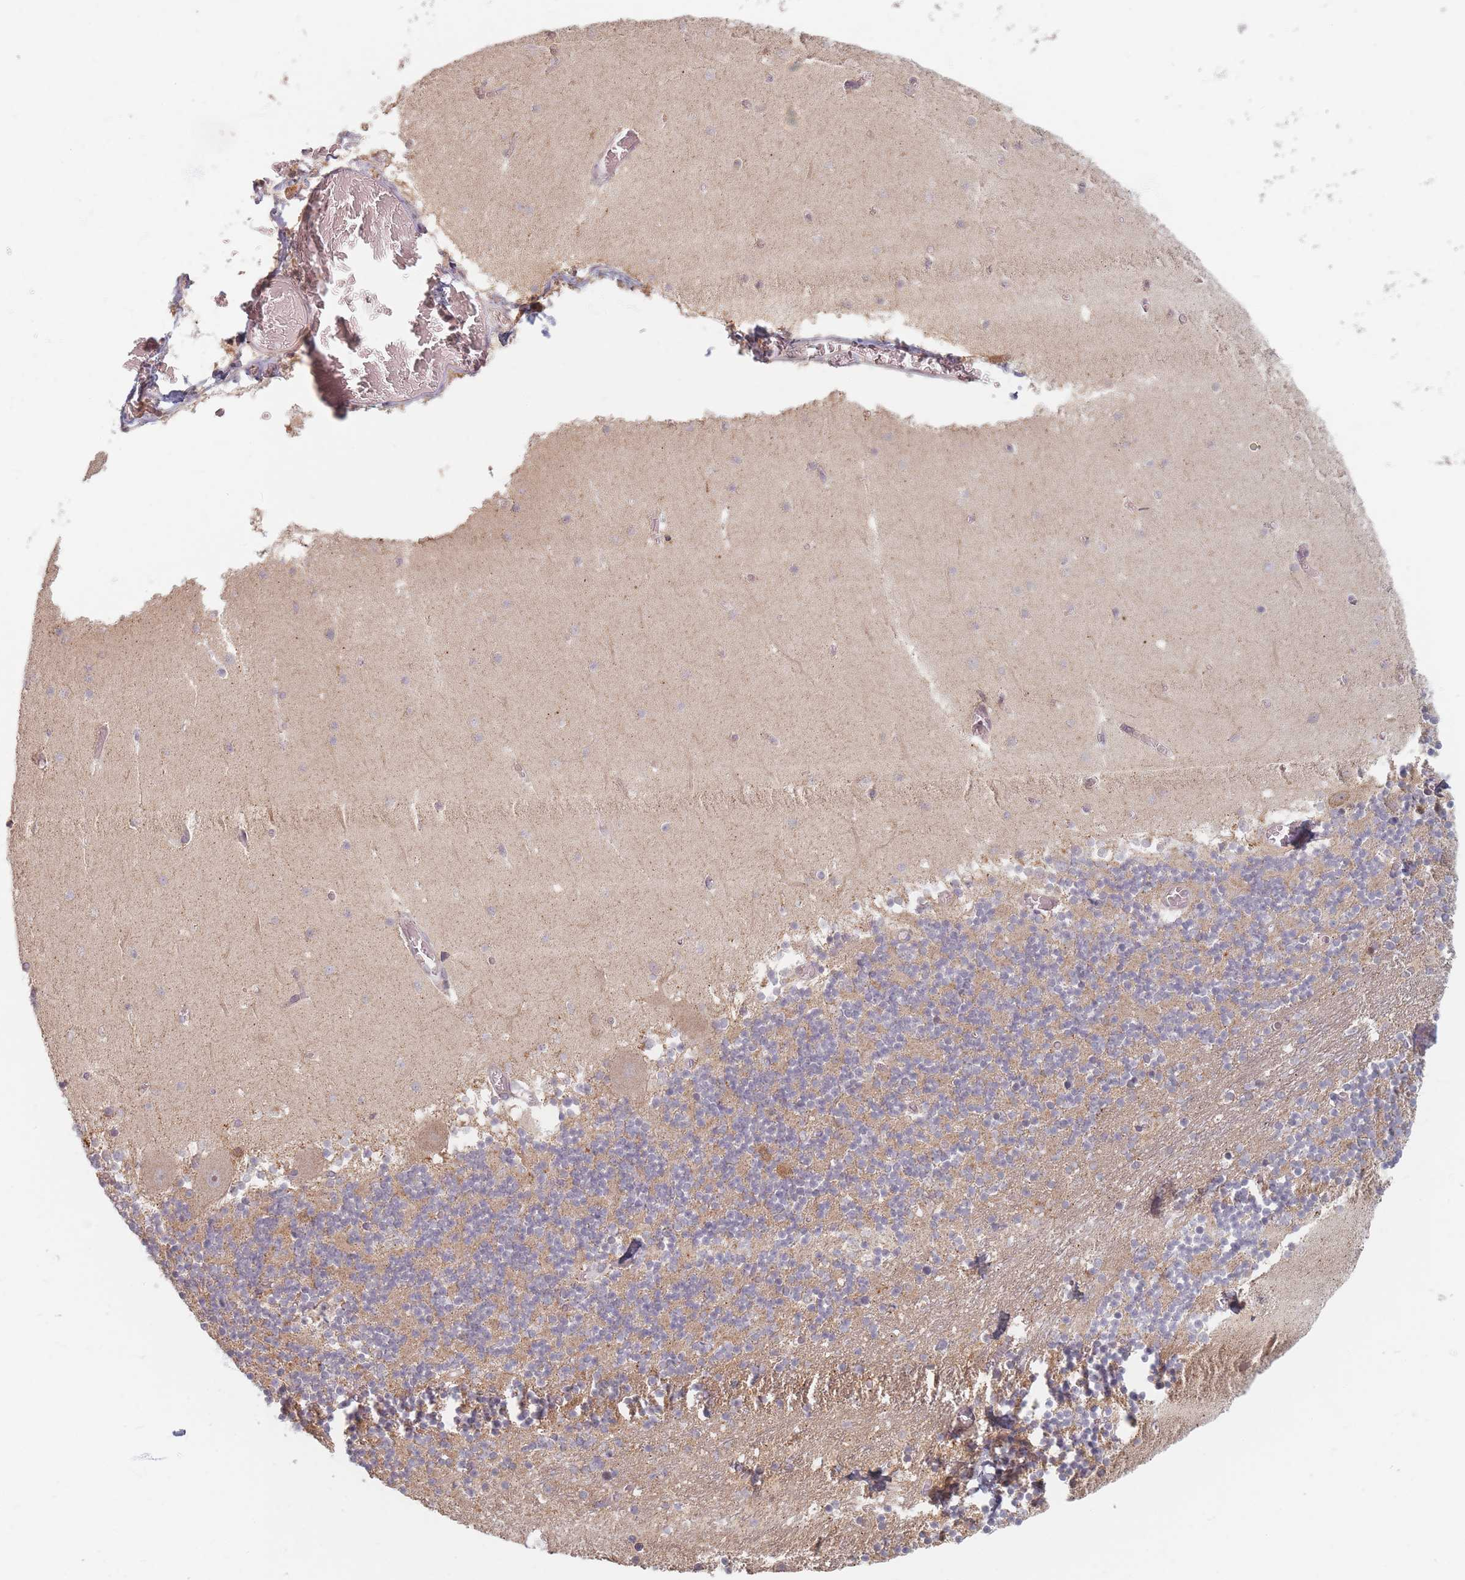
{"staining": {"intensity": "weak", "quantity": "<25%", "location": "cytoplasmic/membranous"}, "tissue": "cerebellum", "cell_type": "Cells in granular layer", "image_type": "normal", "snomed": [{"axis": "morphology", "description": "Normal tissue, NOS"}, {"axis": "topography", "description": "Cerebellum"}], "caption": "A high-resolution photomicrograph shows IHC staining of normal cerebellum, which shows no significant staining in cells in granular layer.", "gene": "OR2M4", "patient": {"sex": "female", "age": 28}}